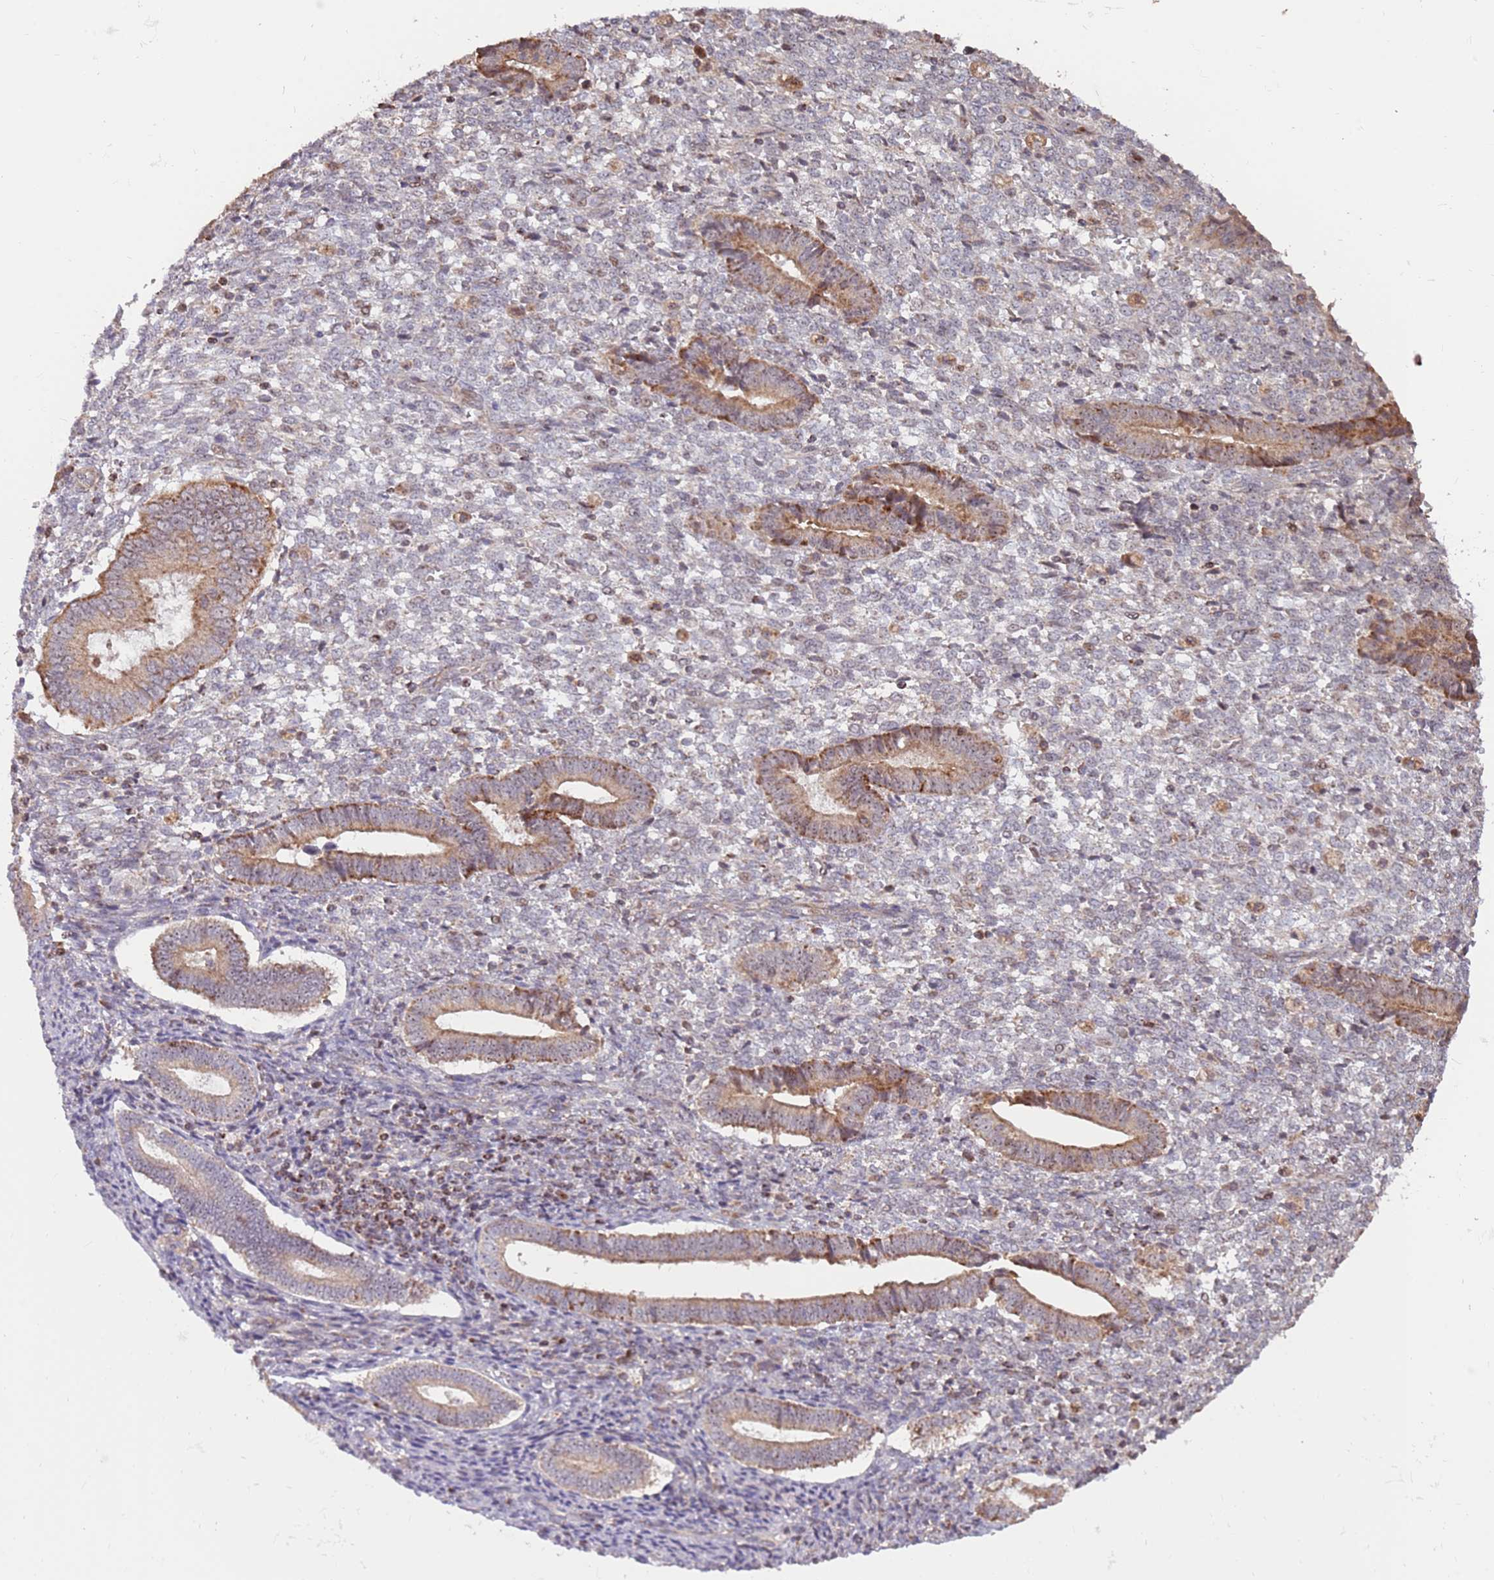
{"staining": {"intensity": "moderate", "quantity": "25%-75%", "location": "cytoplasmic/membranous"}, "tissue": "endometrium", "cell_type": "Cells in endometrial stroma", "image_type": "normal", "snomed": [{"axis": "morphology", "description": "Normal tissue, NOS"}, {"axis": "topography", "description": "Other"}, {"axis": "topography", "description": "Endometrium"}], "caption": "Moderate cytoplasmic/membranous expression is present in about 25%-75% of cells in endometrial stroma in unremarkable endometrium.", "gene": "KIF25", "patient": {"sex": "female", "age": 44}}